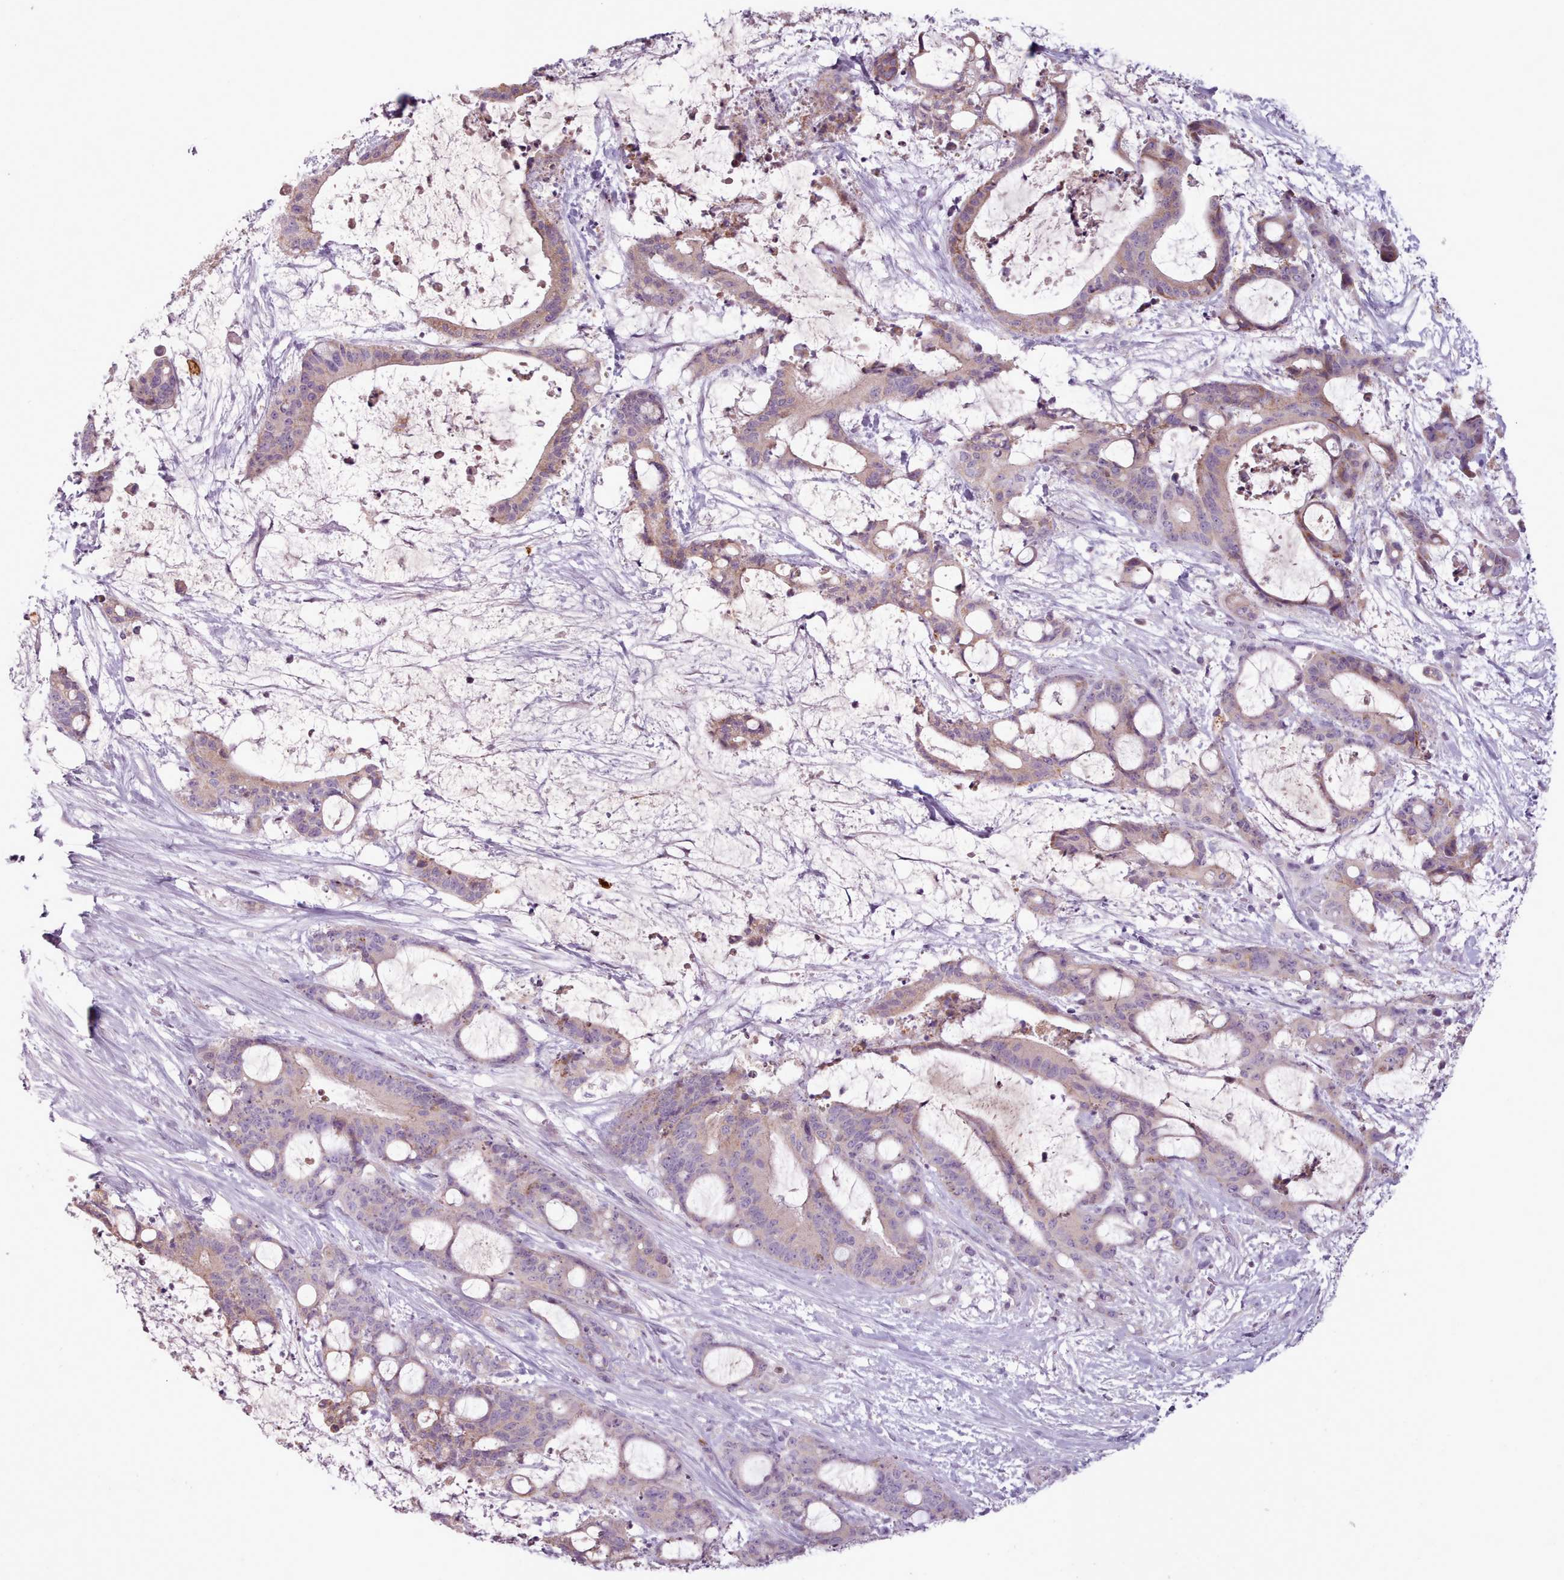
{"staining": {"intensity": "weak", "quantity": "25%-75%", "location": "cytoplasmic/membranous"}, "tissue": "liver cancer", "cell_type": "Tumor cells", "image_type": "cancer", "snomed": [{"axis": "morphology", "description": "Normal tissue, NOS"}, {"axis": "morphology", "description": "Cholangiocarcinoma"}, {"axis": "topography", "description": "Liver"}, {"axis": "topography", "description": "Peripheral nerve tissue"}], "caption": "Cholangiocarcinoma (liver) stained with DAB (3,3'-diaminobenzidine) IHC exhibits low levels of weak cytoplasmic/membranous positivity in approximately 25%-75% of tumor cells.", "gene": "LAPTM5", "patient": {"sex": "female", "age": 73}}